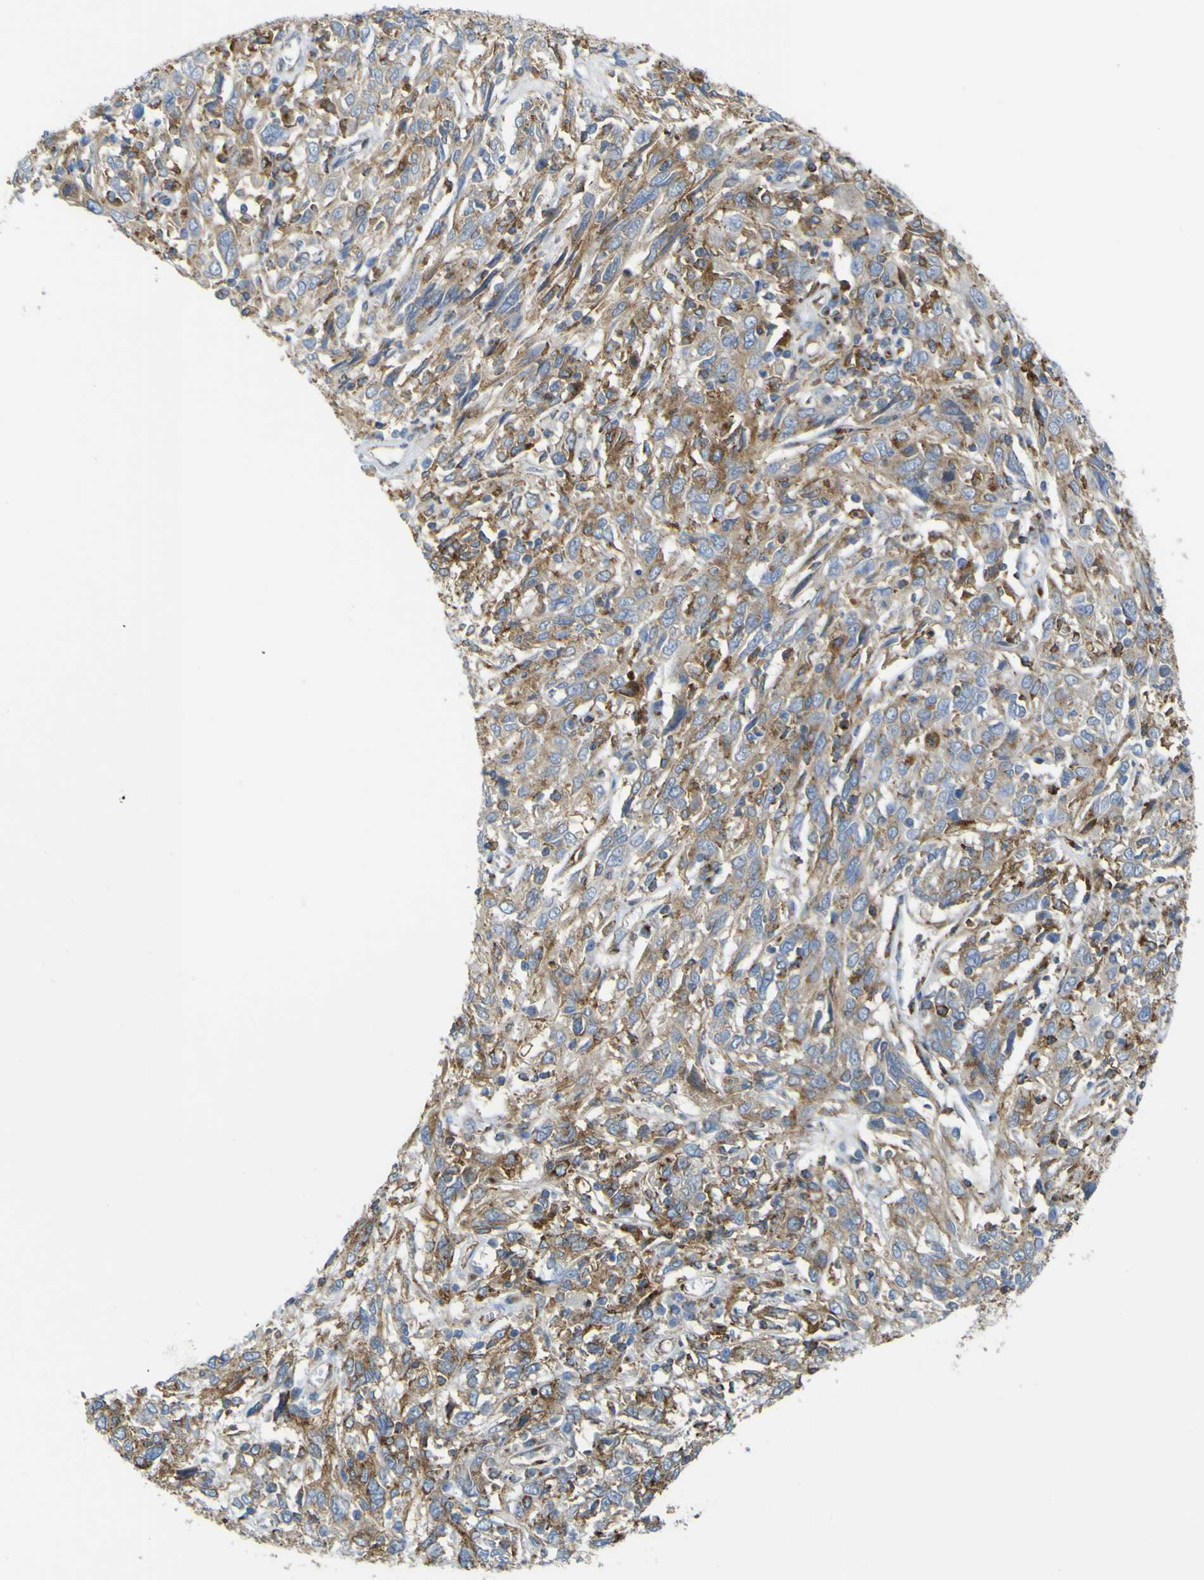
{"staining": {"intensity": "moderate", "quantity": ">75%", "location": "cytoplasmic/membranous"}, "tissue": "cervical cancer", "cell_type": "Tumor cells", "image_type": "cancer", "snomed": [{"axis": "morphology", "description": "Squamous cell carcinoma, NOS"}, {"axis": "topography", "description": "Cervix"}], "caption": "Approximately >75% of tumor cells in human squamous cell carcinoma (cervical) exhibit moderate cytoplasmic/membranous protein expression as visualized by brown immunohistochemical staining.", "gene": "IGF2R", "patient": {"sex": "female", "age": 46}}